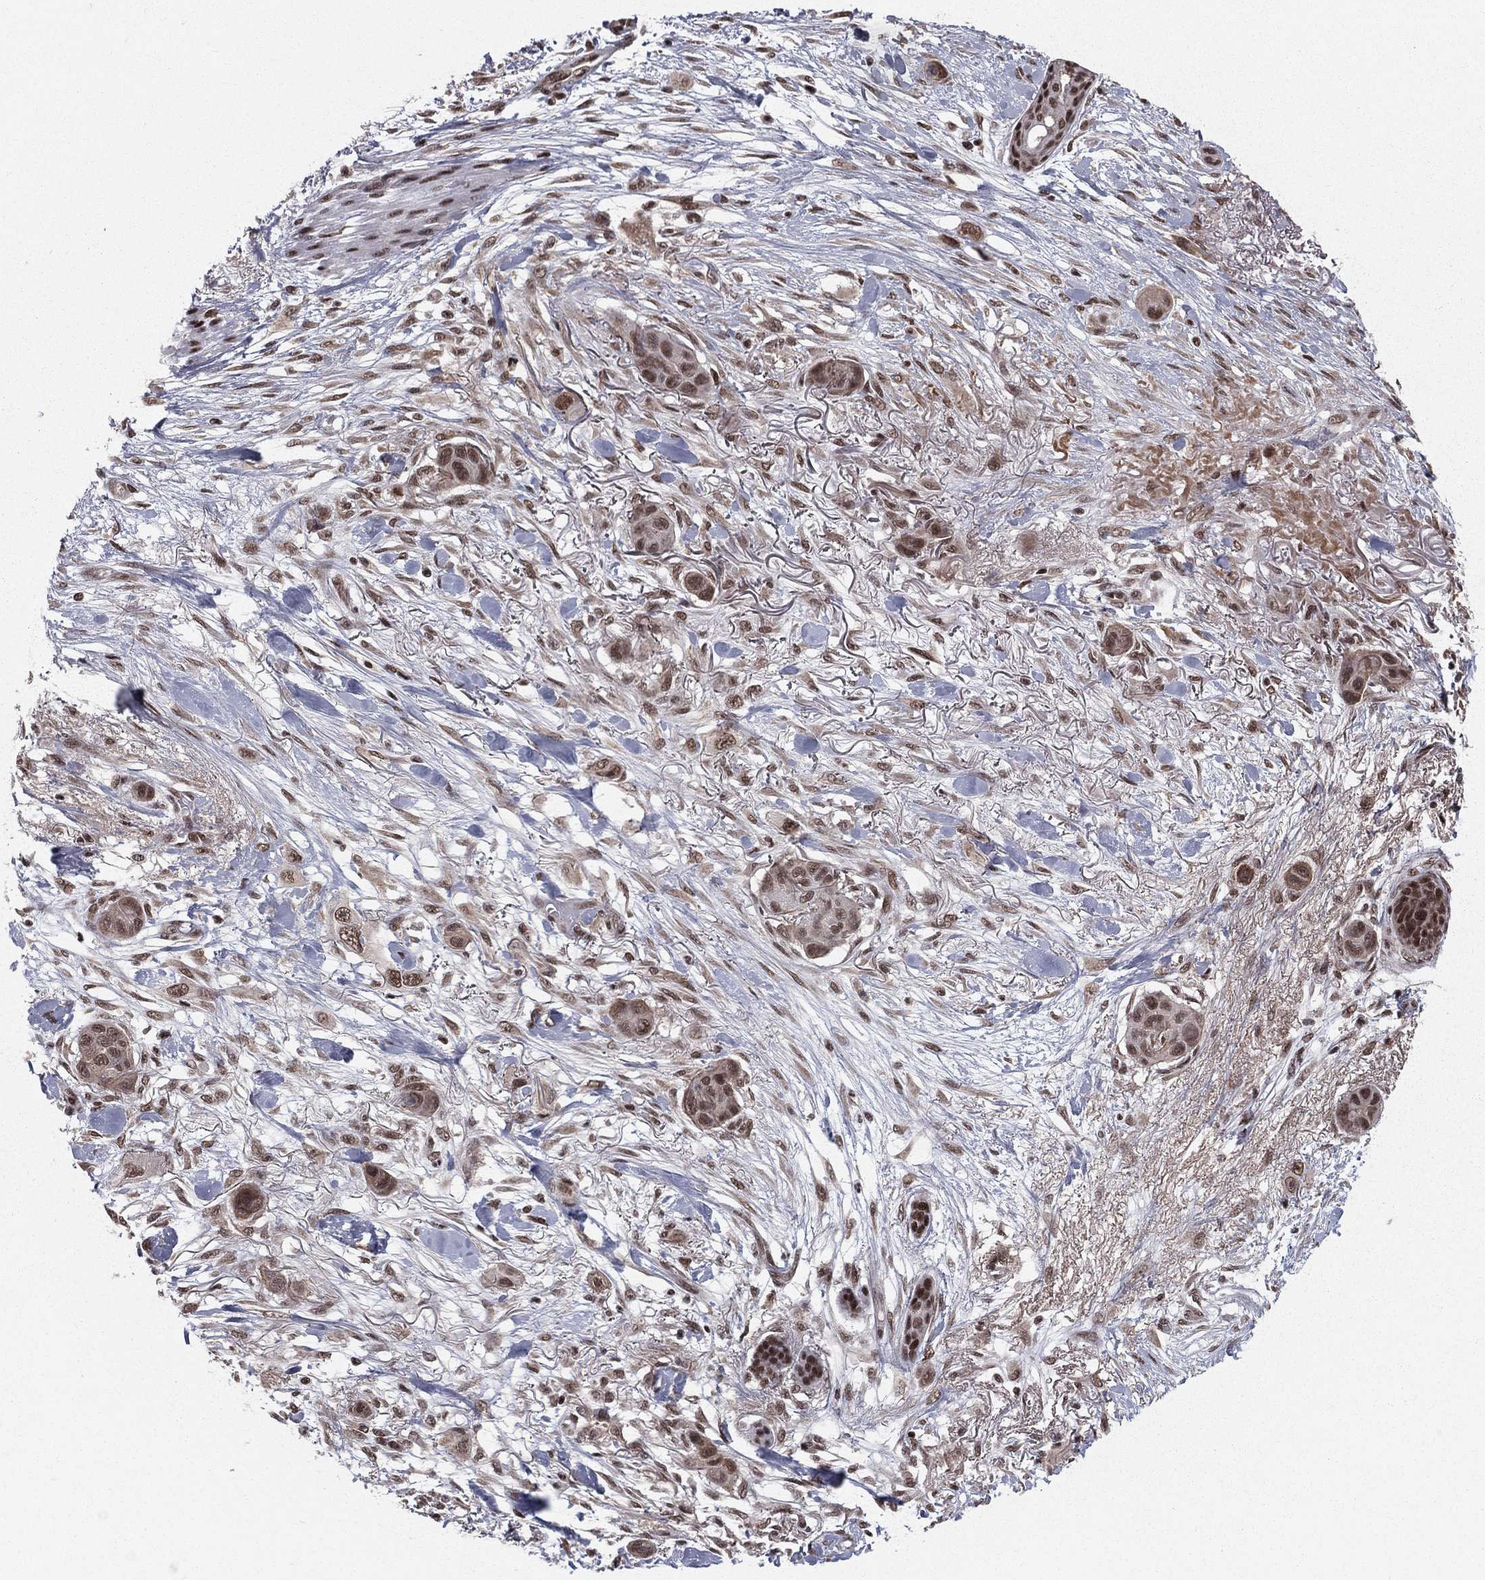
{"staining": {"intensity": "moderate", "quantity": "25%-75%", "location": "nuclear"}, "tissue": "skin cancer", "cell_type": "Tumor cells", "image_type": "cancer", "snomed": [{"axis": "morphology", "description": "Squamous cell carcinoma, NOS"}, {"axis": "topography", "description": "Skin"}], "caption": "Squamous cell carcinoma (skin) was stained to show a protein in brown. There is medium levels of moderate nuclear staining in about 25%-75% of tumor cells. (brown staining indicates protein expression, while blue staining denotes nuclei).", "gene": "NFYB", "patient": {"sex": "male", "age": 79}}